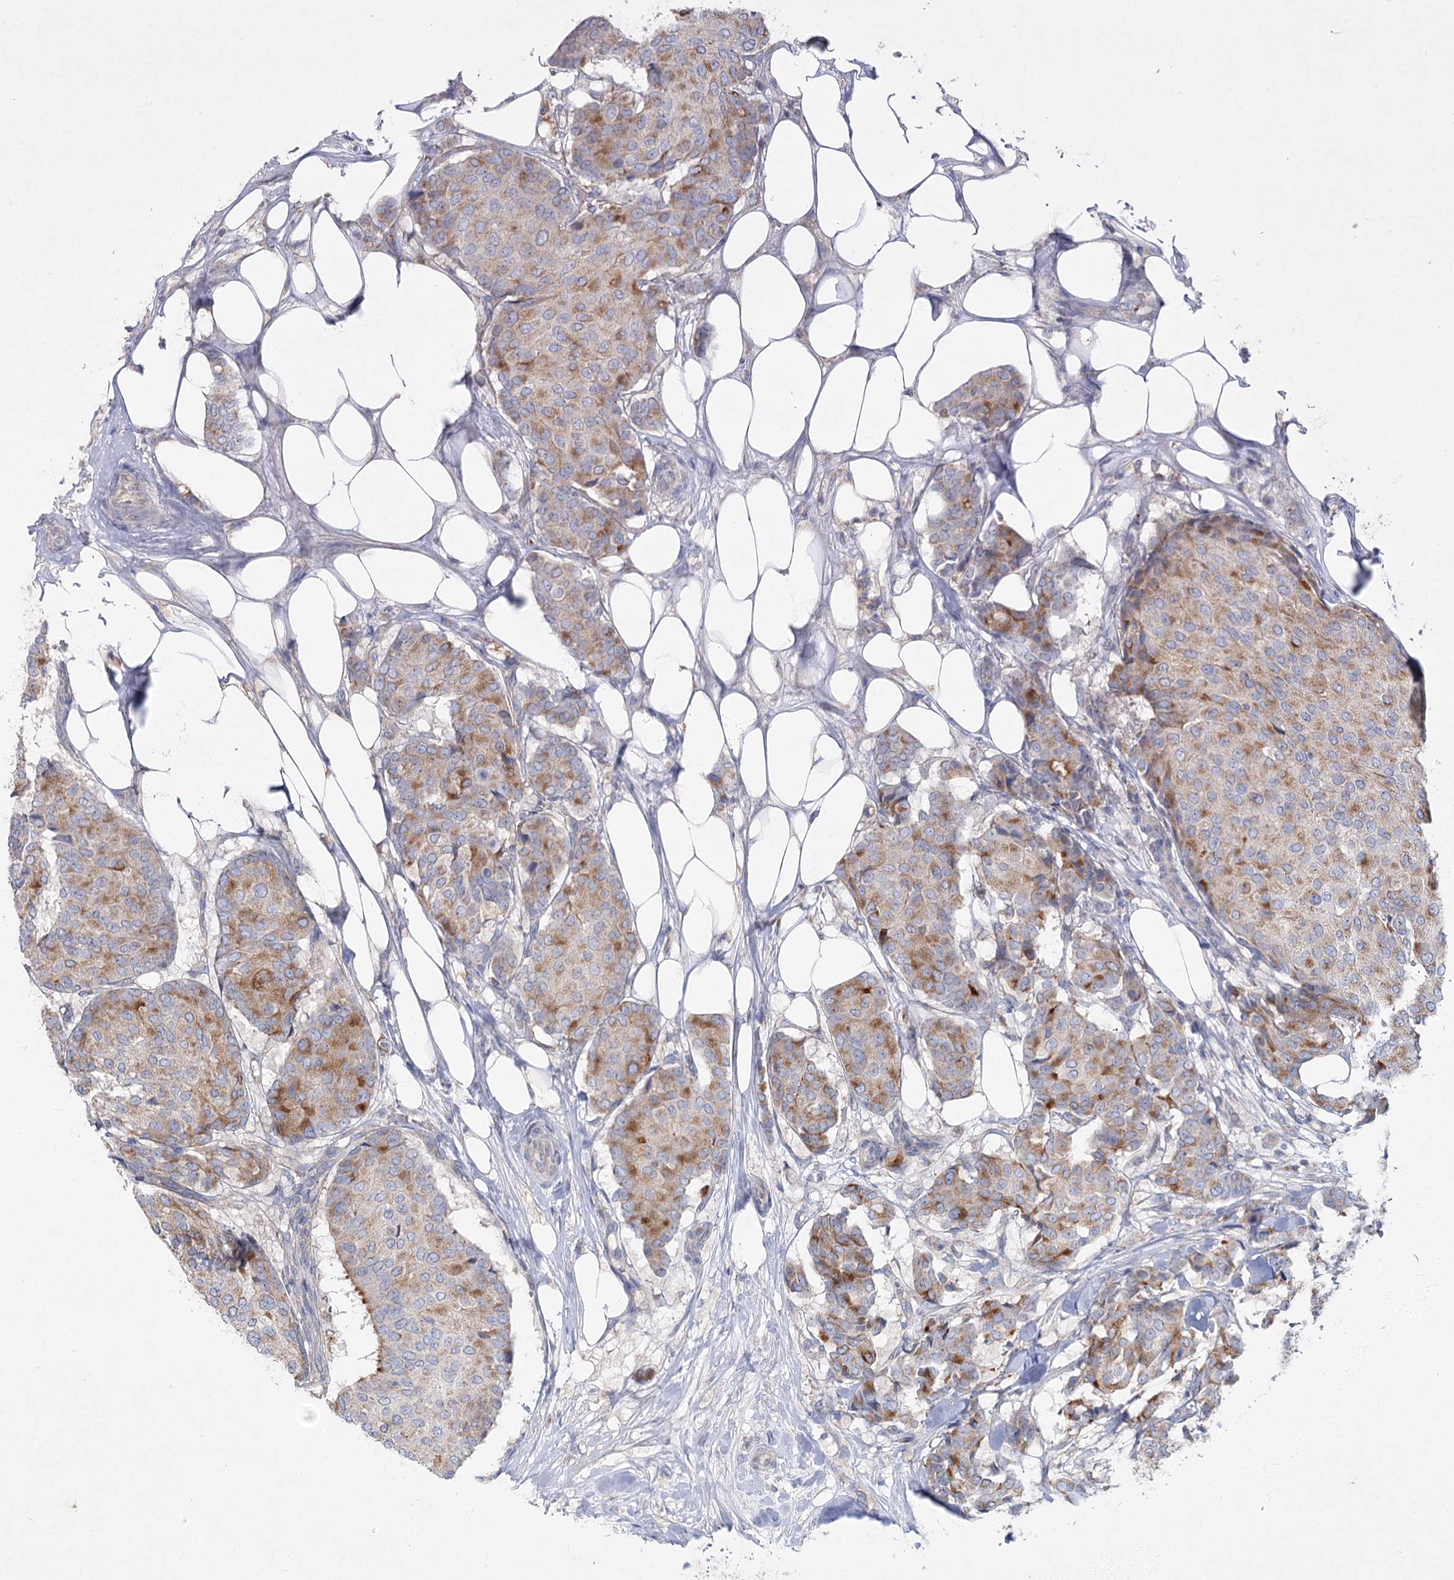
{"staining": {"intensity": "moderate", "quantity": "25%-75%", "location": "cytoplasmic/membranous"}, "tissue": "breast cancer", "cell_type": "Tumor cells", "image_type": "cancer", "snomed": [{"axis": "morphology", "description": "Duct carcinoma"}, {"axis": "topography", "description": "Breast"}], "caption": "This micrograph displays breast cancer stained with immunohistochemistry (IHC) to label a protein in brown. The cytoplasmic/membranous of tumor cells show moderate positivity for the protein. Nuclei are counter-stained blue.", "gene": "TMEM187", "patient": {"sex": "female", "age": 75}}